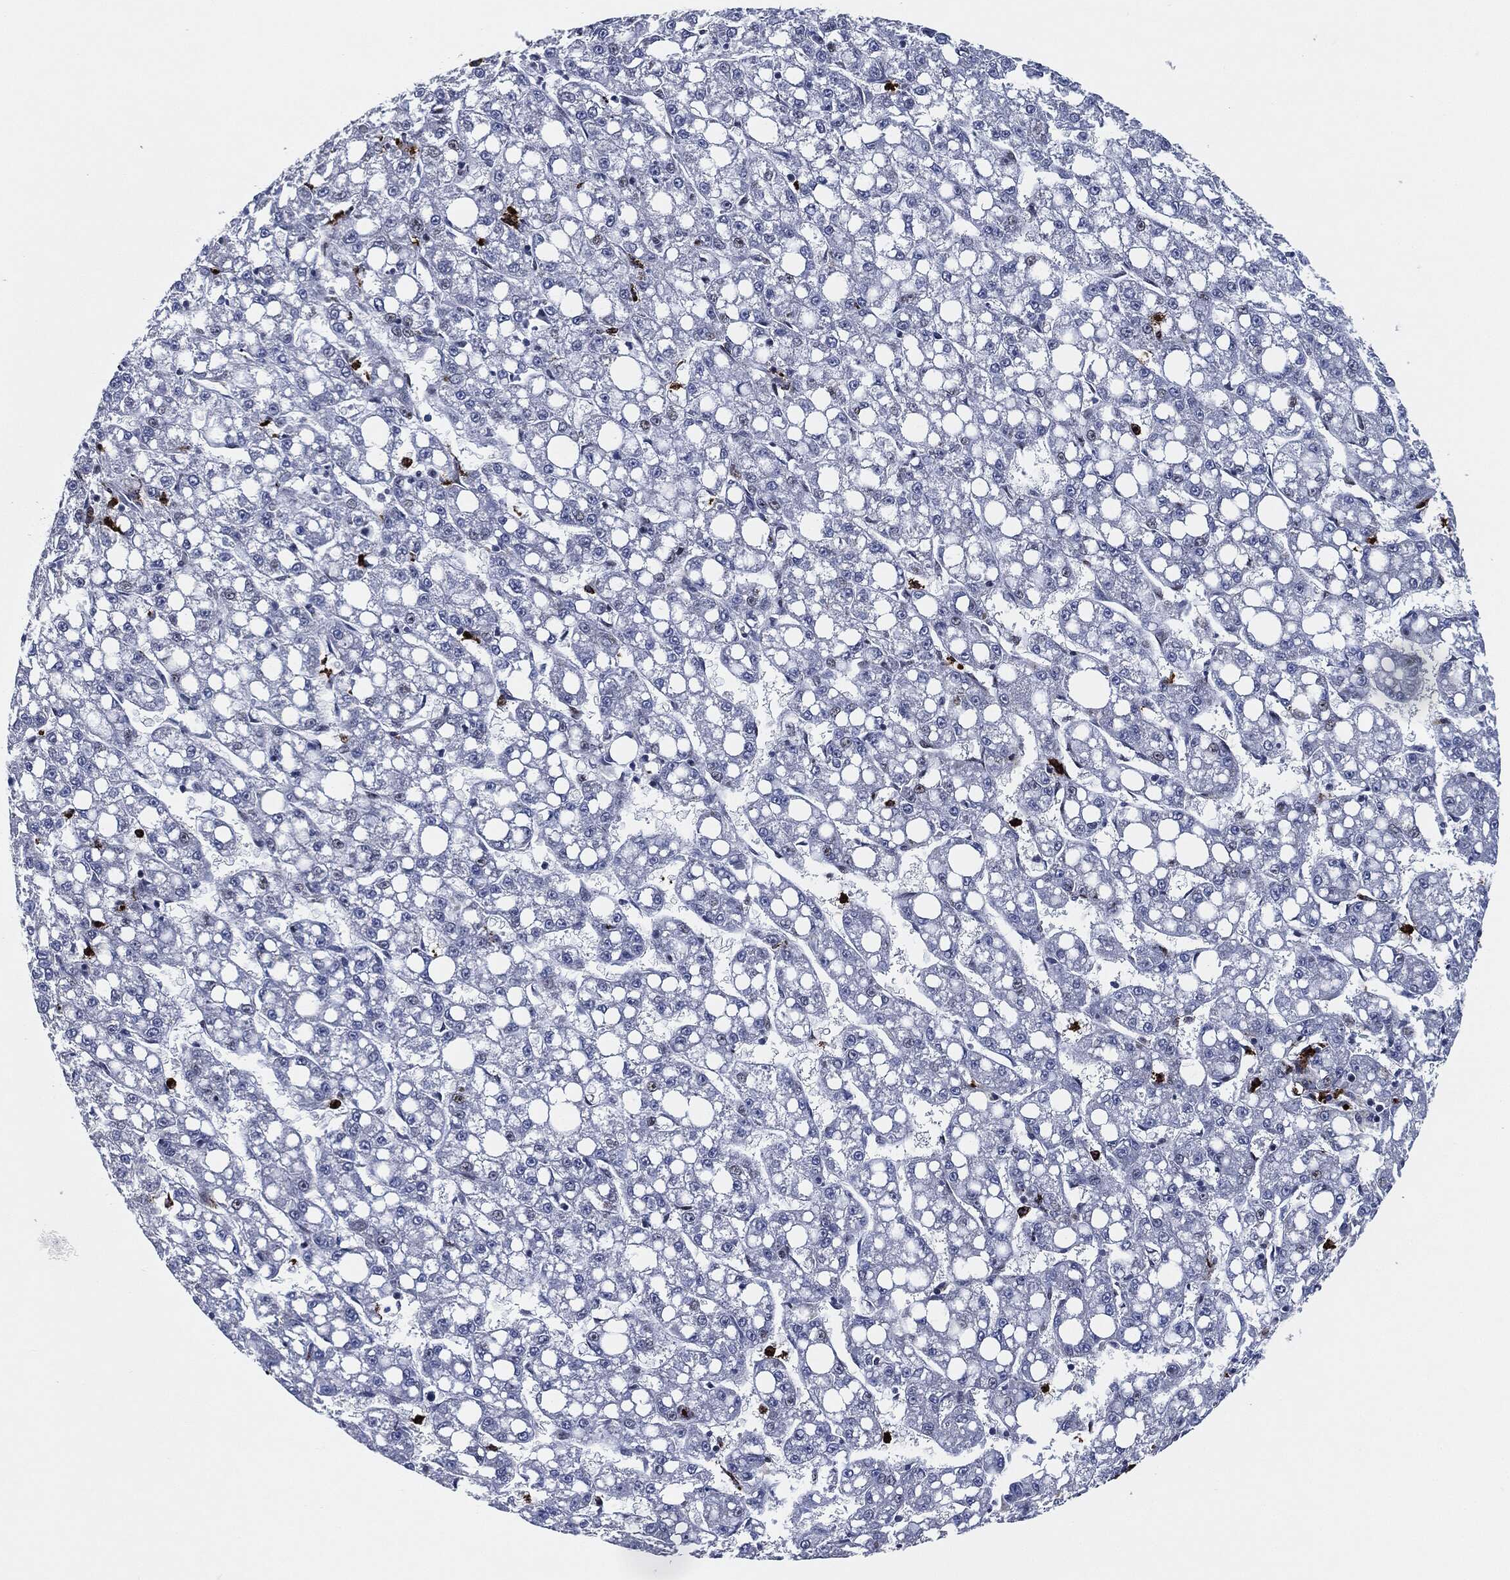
{"staining": {"intensity": "negative", "quantity": "none", "location": "none"}, "tissue": "liver cancer", "cell_type": "Tumor cells", "image_type": "cancer", "snomed": [{"axis": "morphology", "description": "Carcinoma, Hepatocellular, NOS"}, {"axis": "topography", "description": "Liver"}], "caption": "There is no significant staining in tumor cells of hepatocellular carcinoma (liver).", "gene": "MPO", "patient": {"sex": "female", "age": 65}}